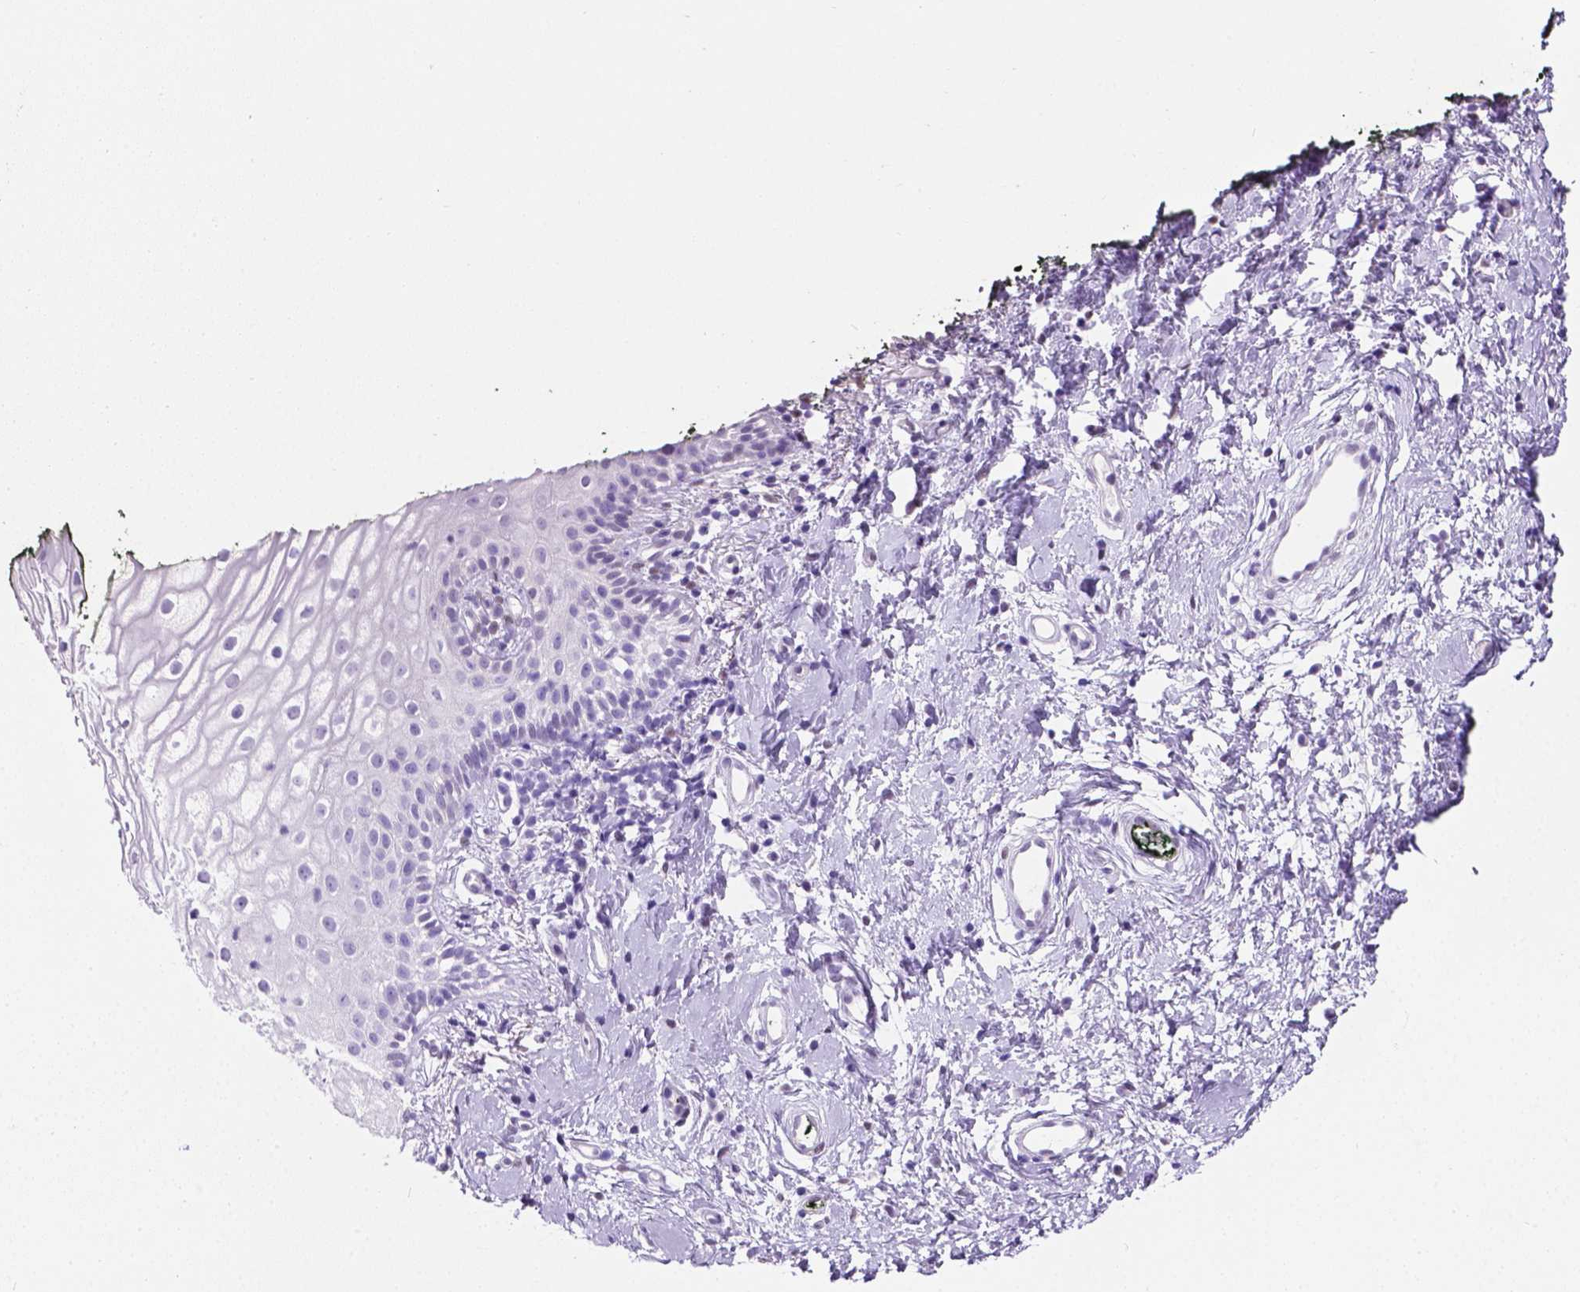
{"staining": {"intensity": "negative", "quantity": "none", "location": "none"}, "tissue": "vagina", "cell_type": "Squamous epithelial cells", "image_type": "normal", "snomed": [{"axis": "morphology", "description": "Normal tissue, NOS"}, {"axis": "topography", "description": "Vagina"}], "caption": "Immunohistochemistry (IHC) micrograph of unremarkable vagina: vagina stained with DAB (3,3'-diaminobenzidine) shows no significant protein expression in squamous epithelial cells. Nuclei are stained in blue.", "gene": "TMEM210", "patient": {"sex": "female", "age": 47}}